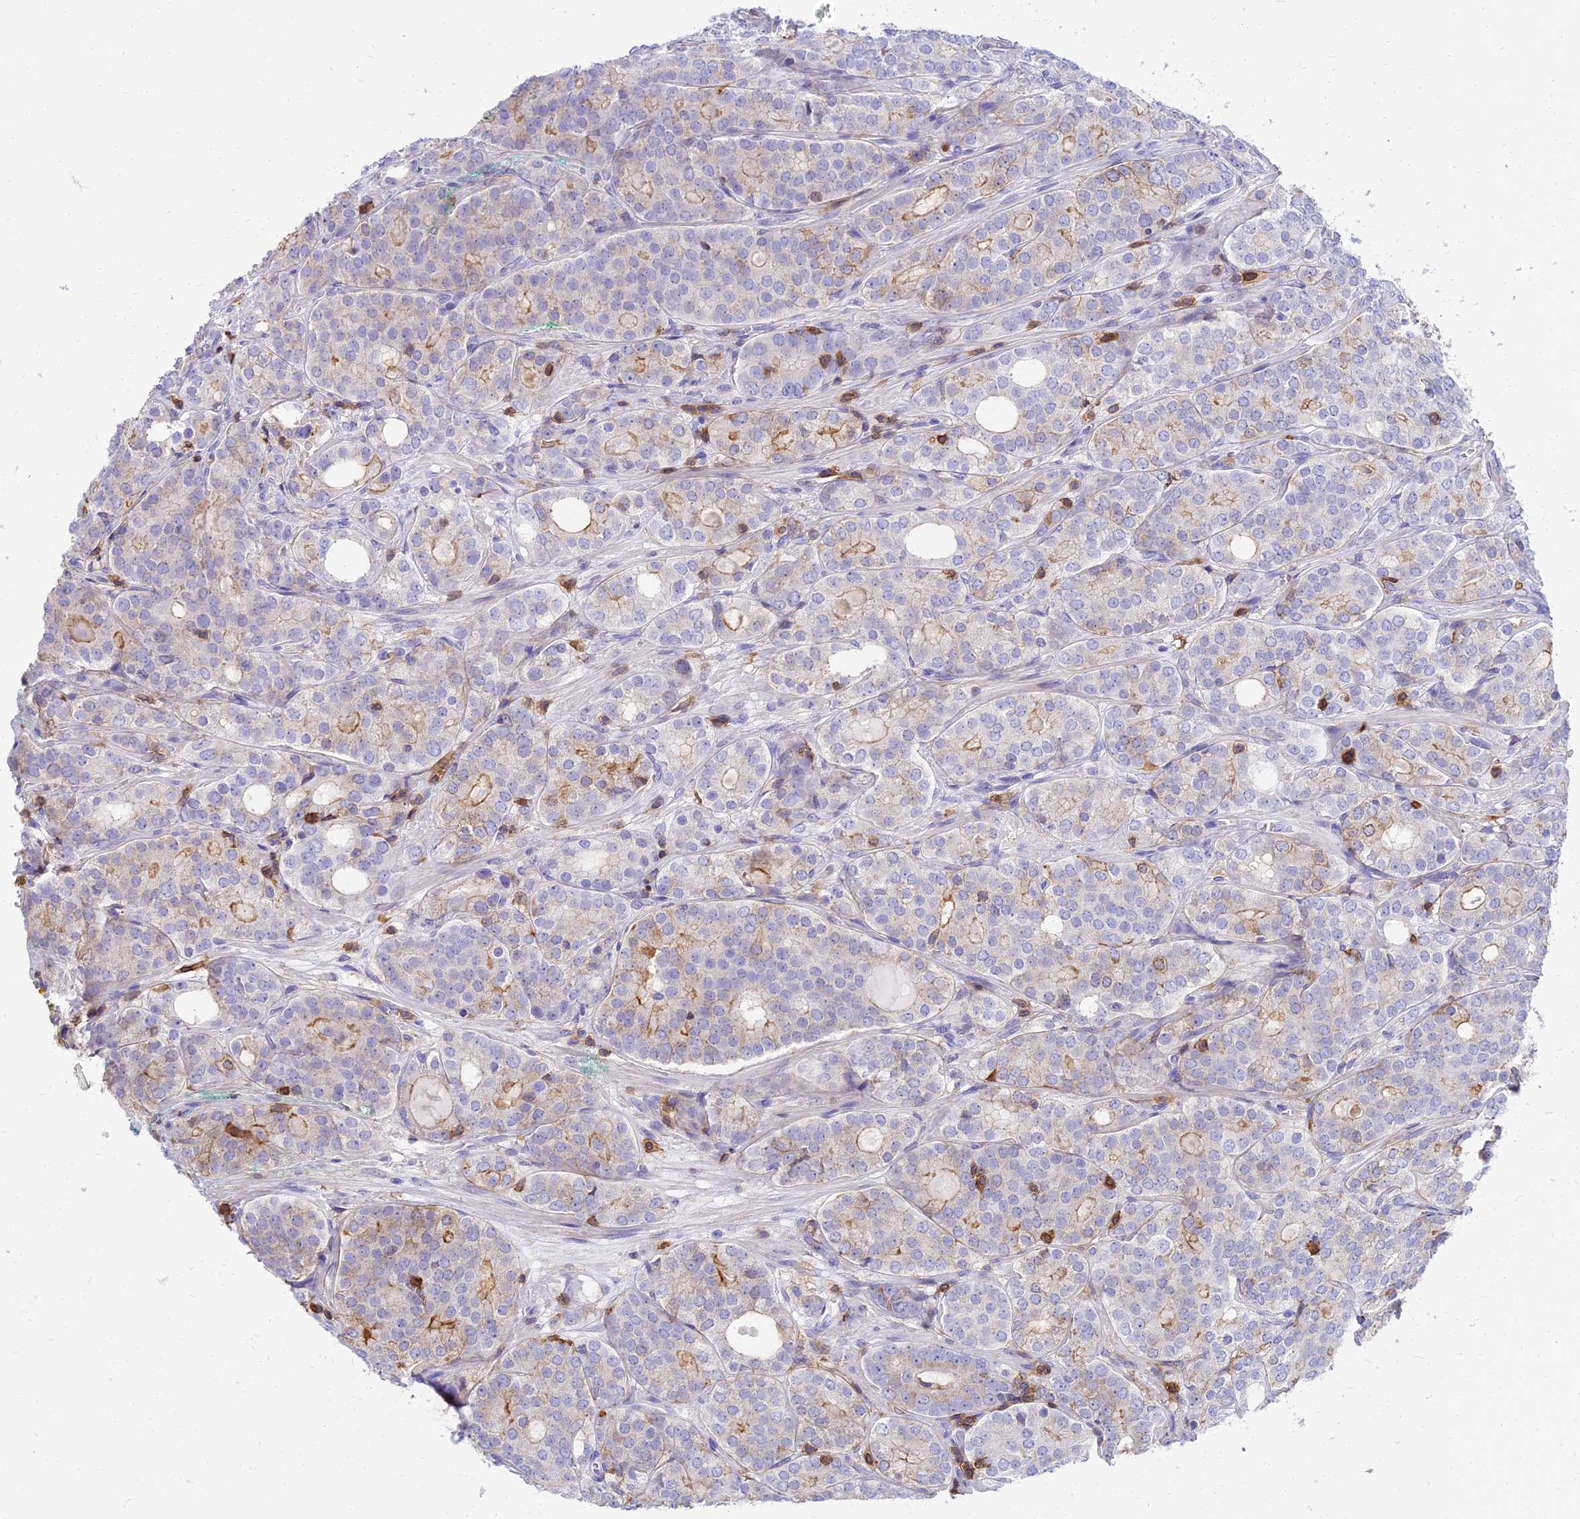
{"staining": {"intensity": "moderate", "quantity": "<25%", "location": "cytoplasmic/membranous"}, "tissue": "prostate cancer", "cell_type": "Tumor cells", "image_type": "cancer", "snomed": [{"axis": "morphology", "description": "Adenocarcinoma, High grade"}, {"axis": "topography", "description": "Prostate"}], "caption": "Protein staining of prostate cancer (high-grade adenocarcinoma) tissue exhibits moderate cytoplasmic/membranous positivity in approximately <25% of tumor cells.", "gene": "SREK1IP1", "patient": {"sex": "male", "age": 64}}